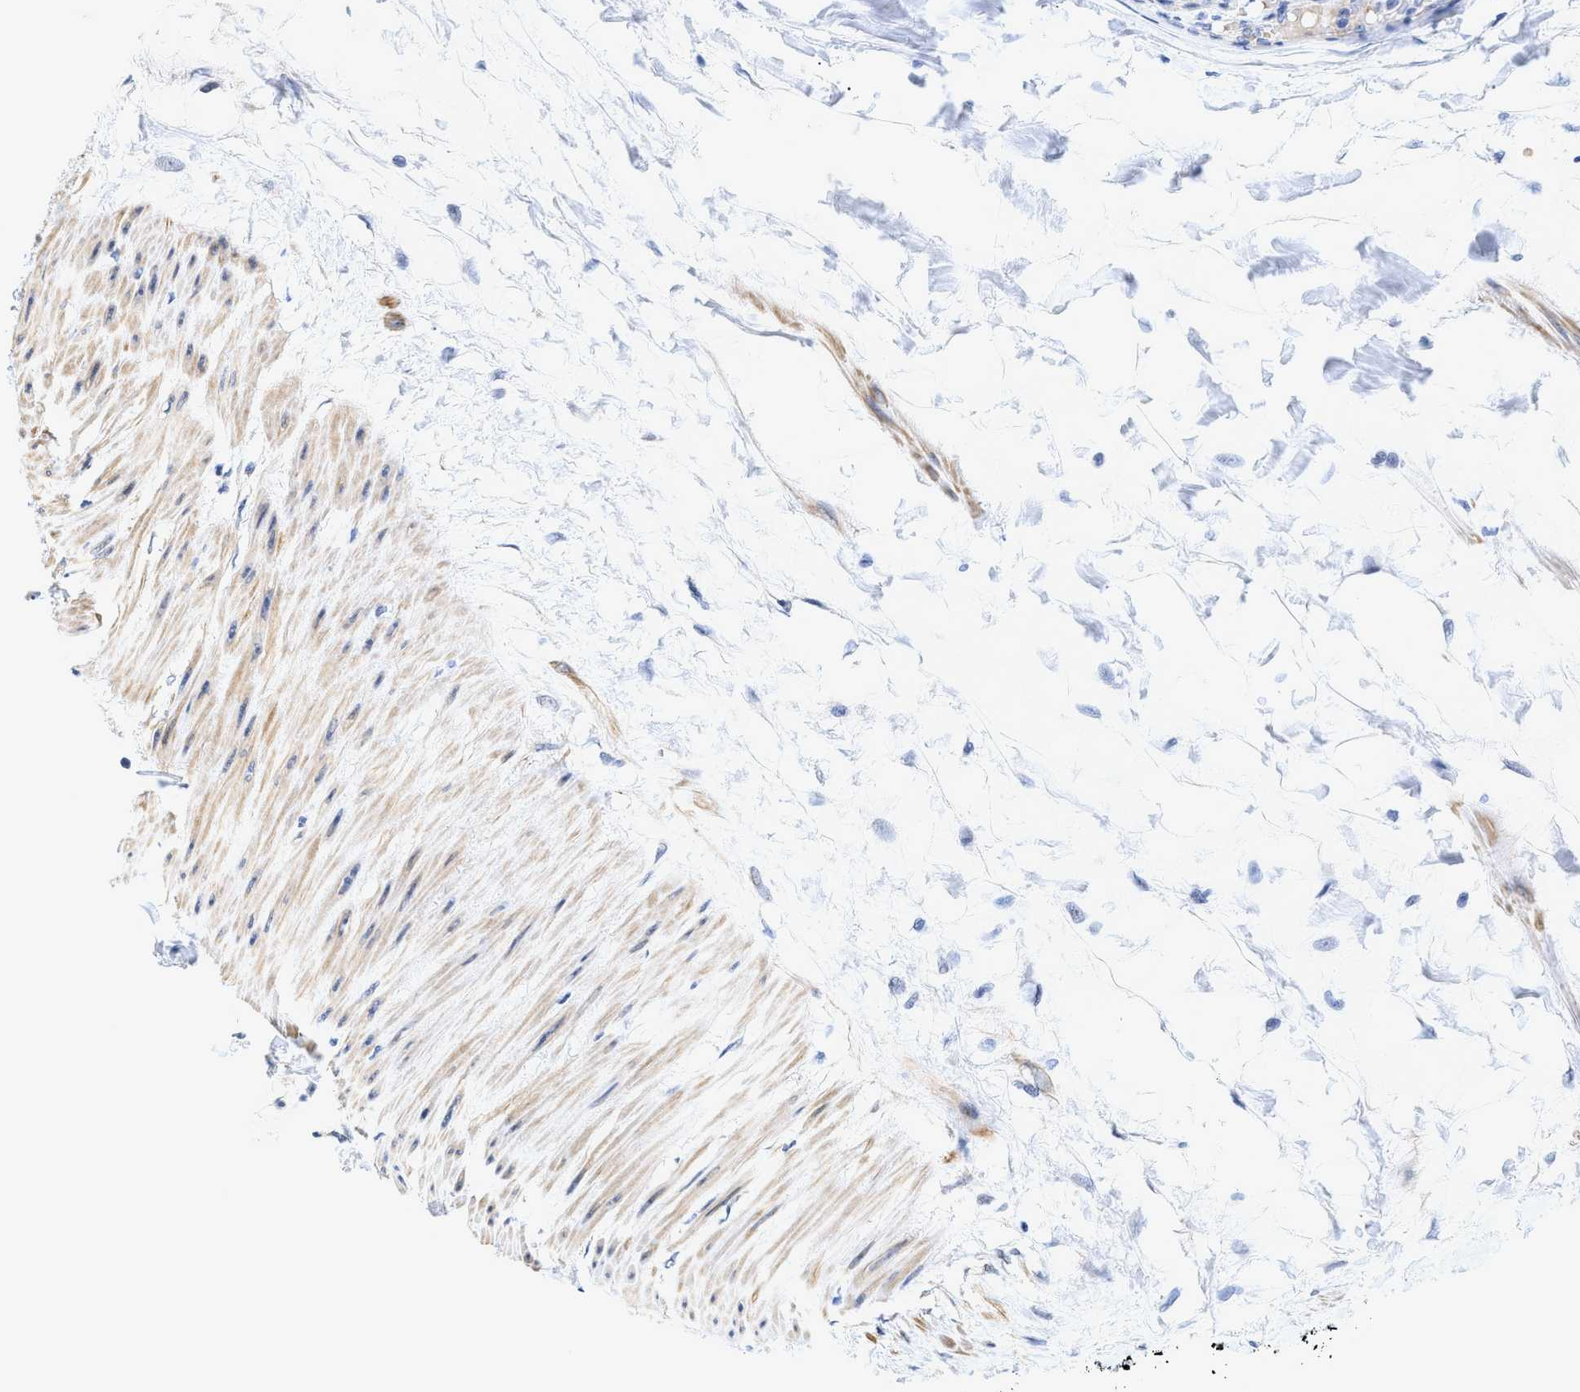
{"staining": {"intensity": "negative", "quantity": "none", "location": "none"}, "tissue": "testis cancer", "cell_type": "Tumor cells", "image_type": "cancer", "snomed": [{"axis": "morphology", "description": "Seminoma, NOS"}, {"axis": "topography", "description": "Testis"}], "caption": "IHC photomicrograph of testis seminoma stained for a protein (brown), which exhibits no positivity in tumor cells. (IHC, brightfield microscopy, high magnification).", "gene": "GPRASP2", "patient": {"sex": "male", "age": 59}}